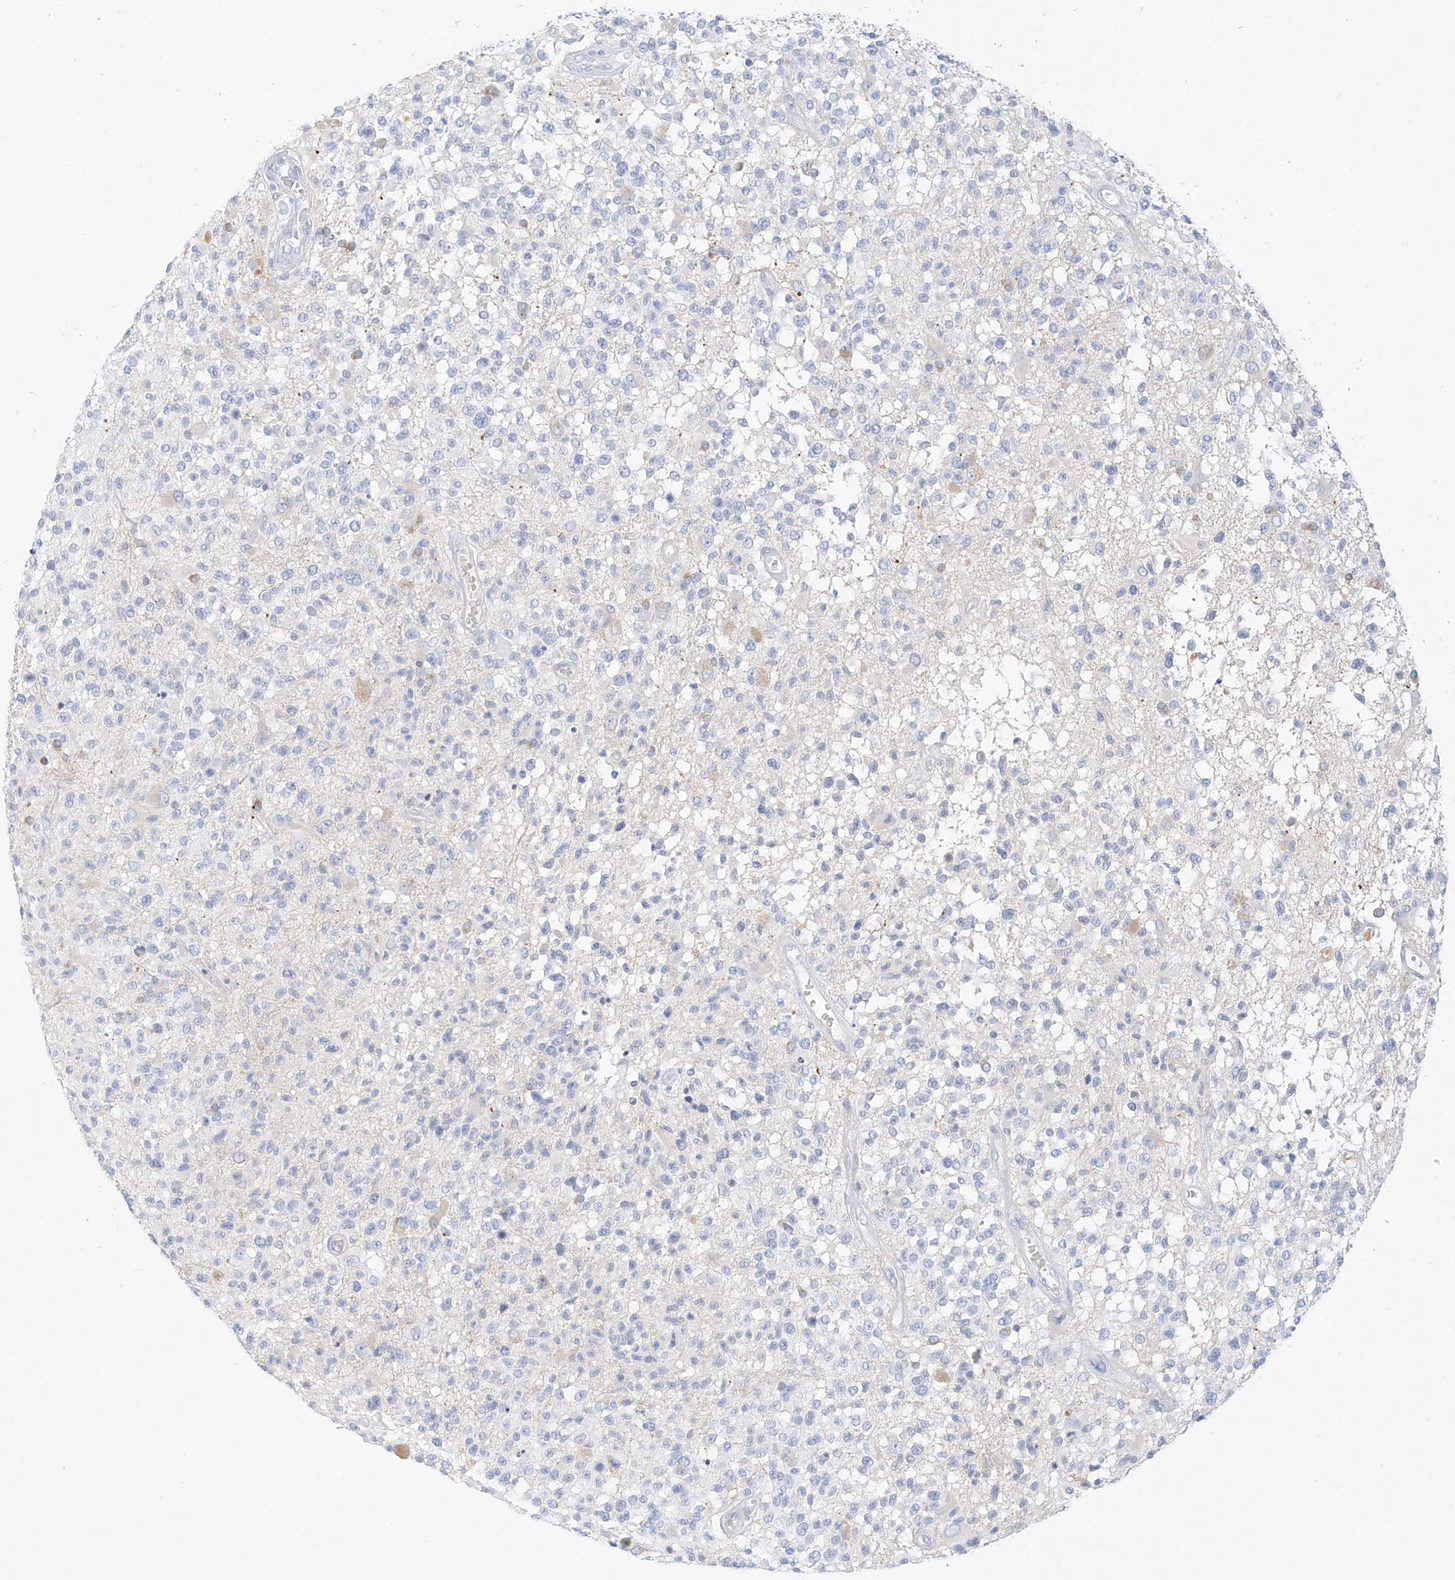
{"staining": {"intensity": "negative", "quantity": "none", "location": "none"}, "tissue": "glioma", "cell_type": "Tumor cells", "image_type": "cancer", "snomed": [{"axis": "morphology", "description": "Glioma, malignant, High grade"}, {"axis": "morphology", "description": "Glioblastoma, NOS"}, {"axis": "topography", "description": "Brain"}], "caption": "Immunohistochemistry (IHC) image of neoplastic tissue: human glioma stained with DAB (3,3'-diaminobenzidine) reveals no significant protein expression in tumor cells.", "gene": "ST3GAL5", "patient": {"sex": "male", "age": 60}}